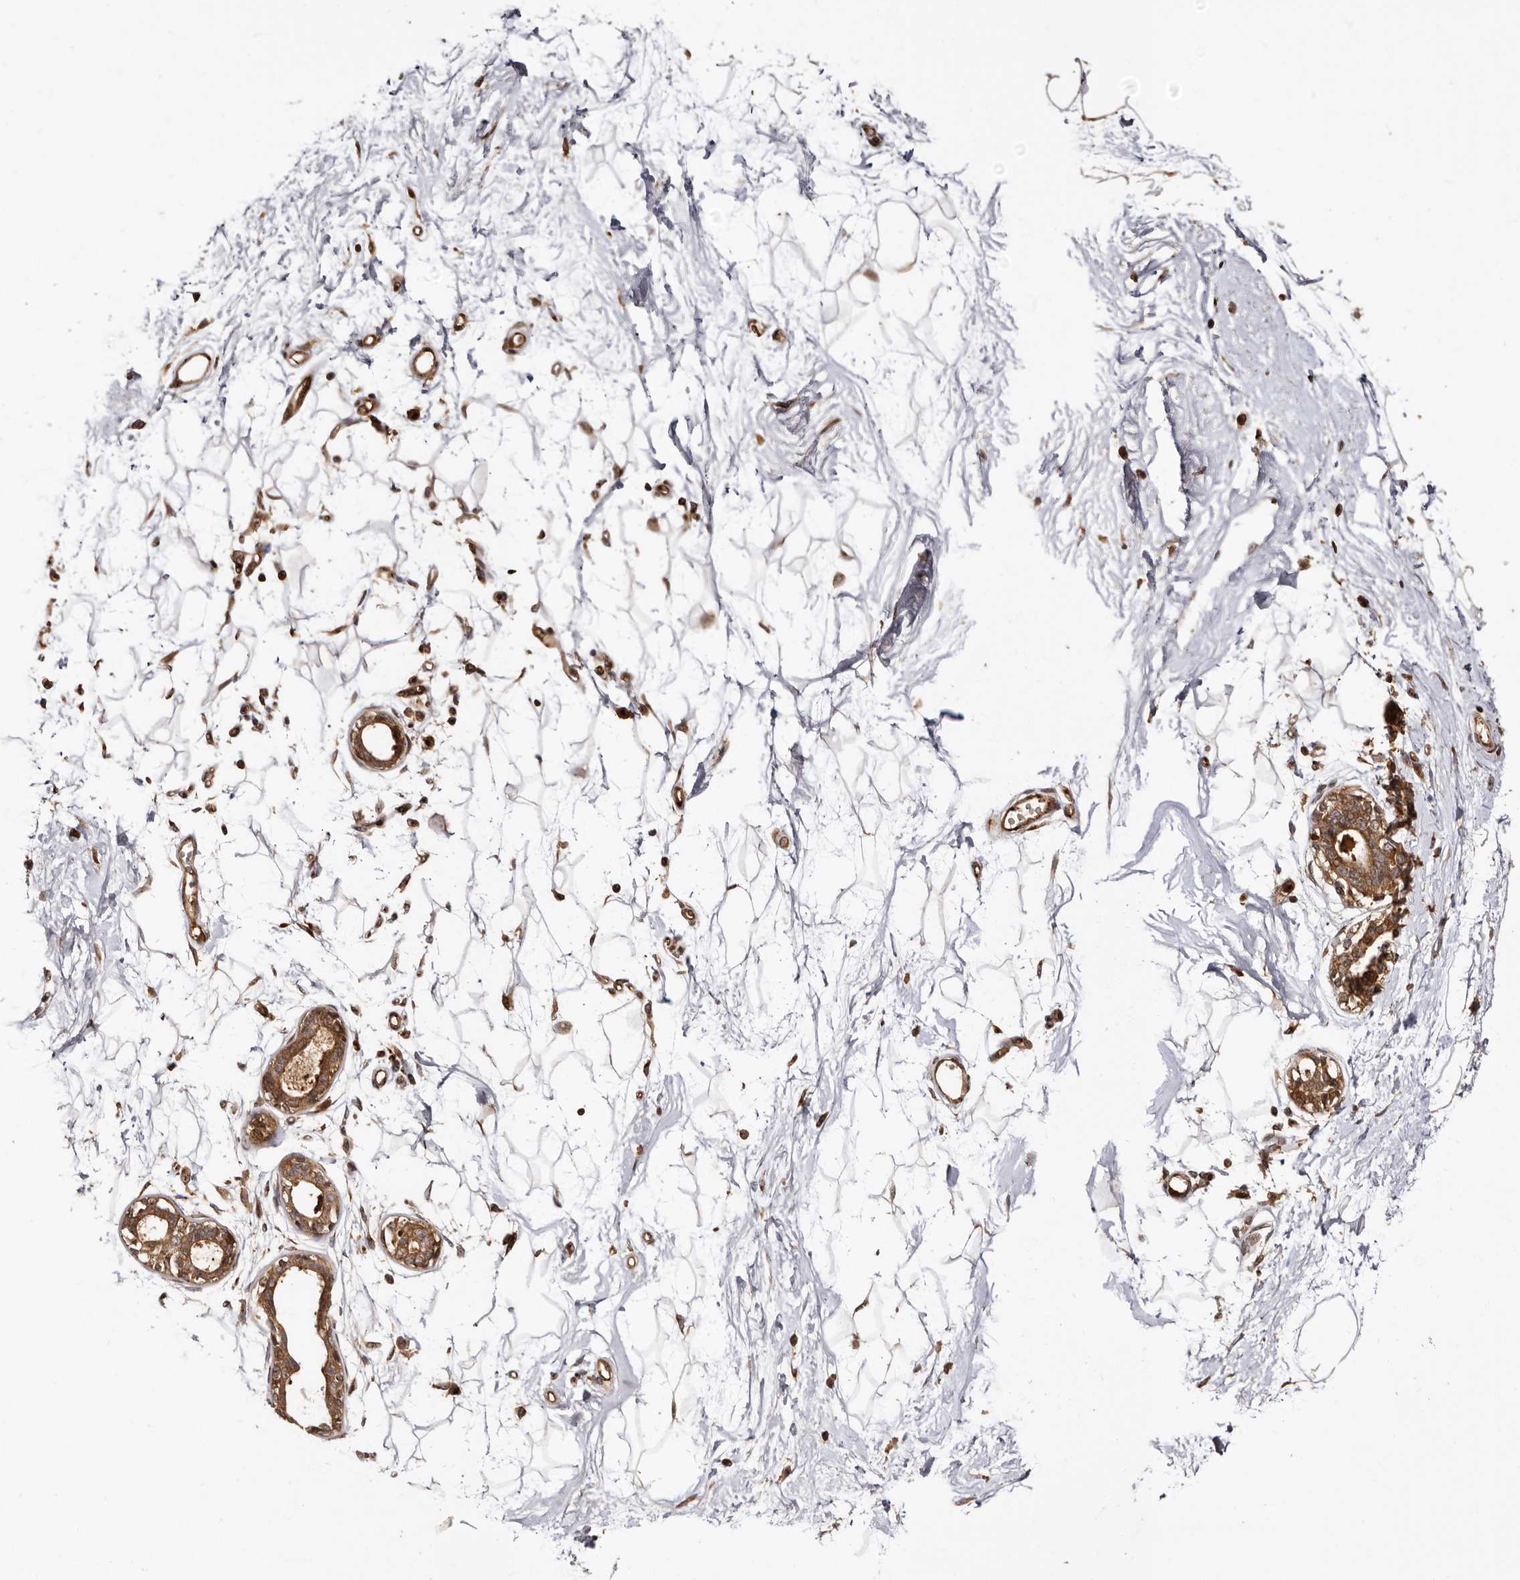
{"staining": {"intensity": "negative", "quantity": "none", "location": "none"}, "tissue": "breast", "cell_type": "Adipocytes", "image_type": "normal", "snomed": [{"axis": "morphology", "description": "Normal tissue, NOS"}, {"axis": "topography", "description": "Breast"}], "caption": "This photomicrograph is of normal breast stained with IHC to label a protein in brown with the nuclei are counter-stained blue. There is no expression in adipocytes. The staining was performed using DAB (3,3'-diaminobenzidine) to visualize the protein expression in brown, while the nuclei were stained in blue with hematoxylin (Magnification: 20x).", "gene": "GPR27", "patient": {"sex": "female", "age": 45}}